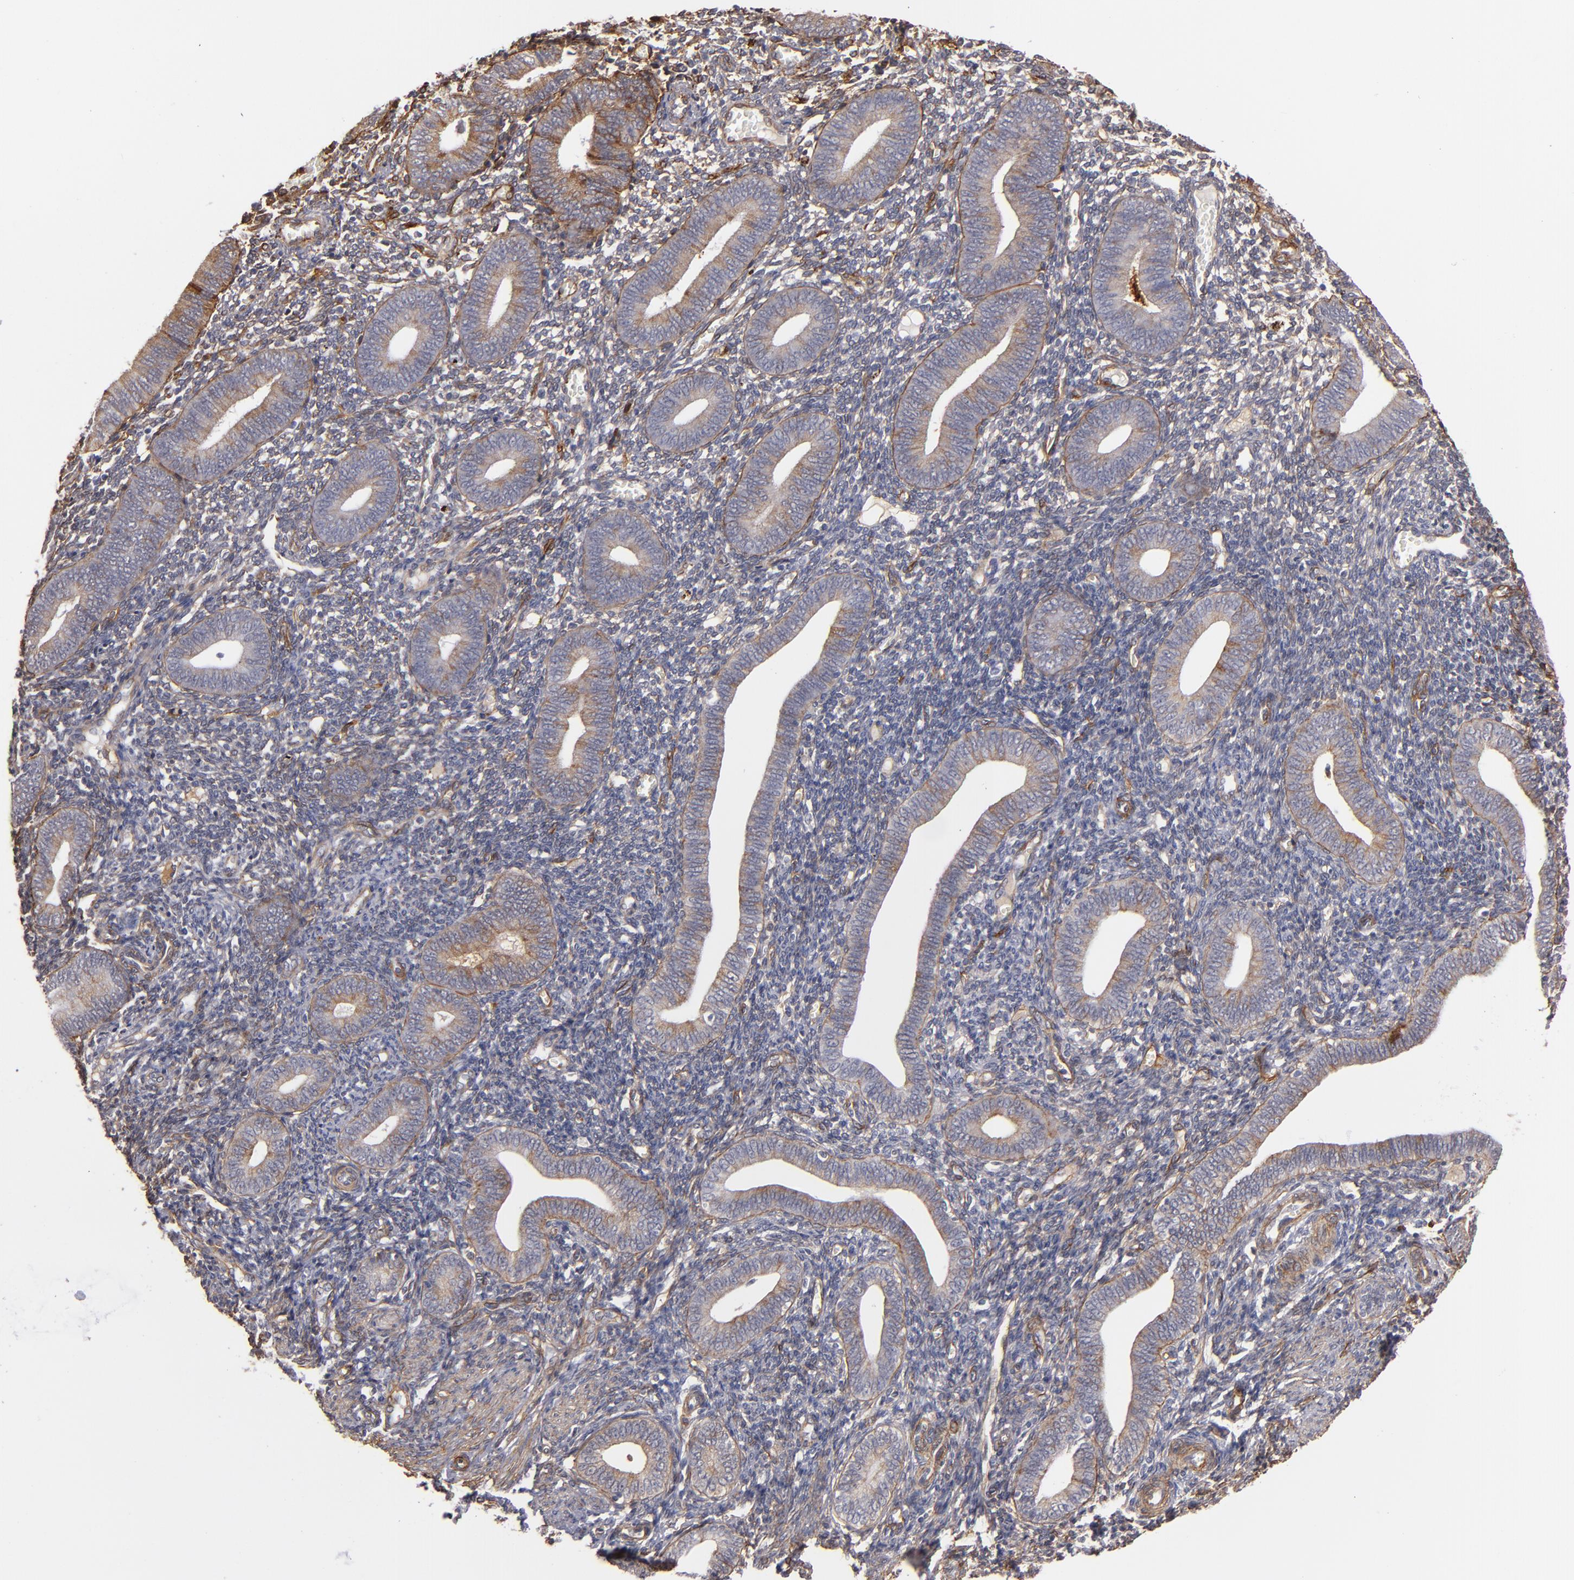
{"staining": {"intensity": "weak", "quantity": "25%-75%", "location": "cytoplasmic/membranous"}, "tissue": "endometrium", "cell_type": "Cells in endometrial stroma", "image_type": "normal", "snomed": [{"axis": "morphology", "description": "Normal tissue, NOS"}, {"axis": "topography", "description": "Uterus"}, {"axis": "topography", "description": "Endometrium"}], "caption": "An immunohistochemistry histopathology image of unremarkable tissue is shown. Protein staining in brown shows weak cytoplasmic/membranous positivity in endometrium within cells in endometrial stroma. The protein of interest is shown in brown color, while the nuclei are stained blue.", "gene": "LAMC1", "patient": {"sex": "female", "age": 33}}